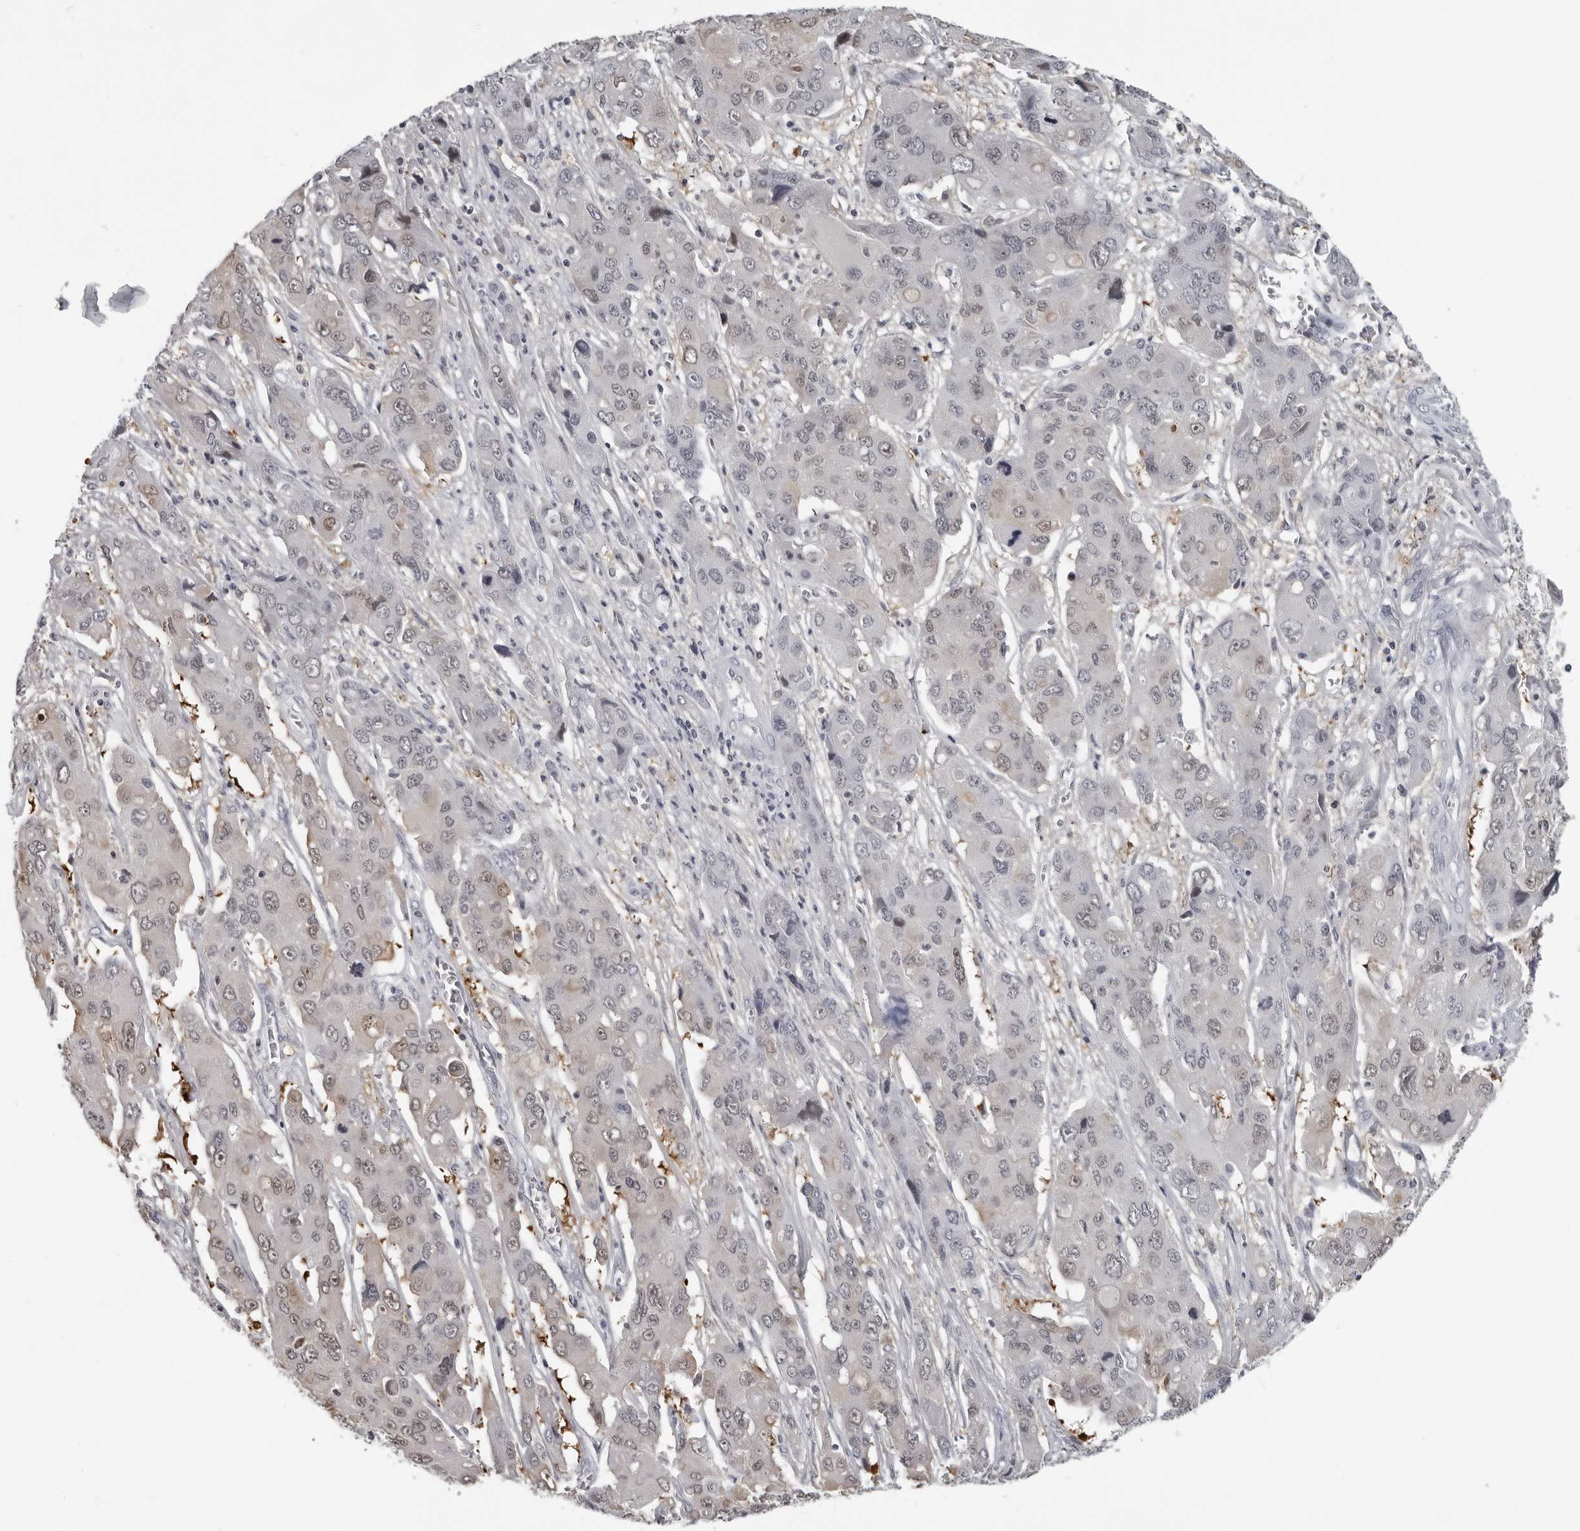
{"staining": {"intensity": "negative", "quantity": "none", "location": "none"}, "tissue": "liver cancer", "cell_type": "Tumor cells", "image_type": "cancer", "snomed": [{"axis": "morphology", "description": "Cholangiocarcinoma"}, {"axis": "topography", "description": "Liver"}], "caption": "Image shows no protein positivity in tumor cells of liver cholangiocarcinoma tissue.", "gene": "LZIC", "patient": {"sex": "male", "age": 67}}